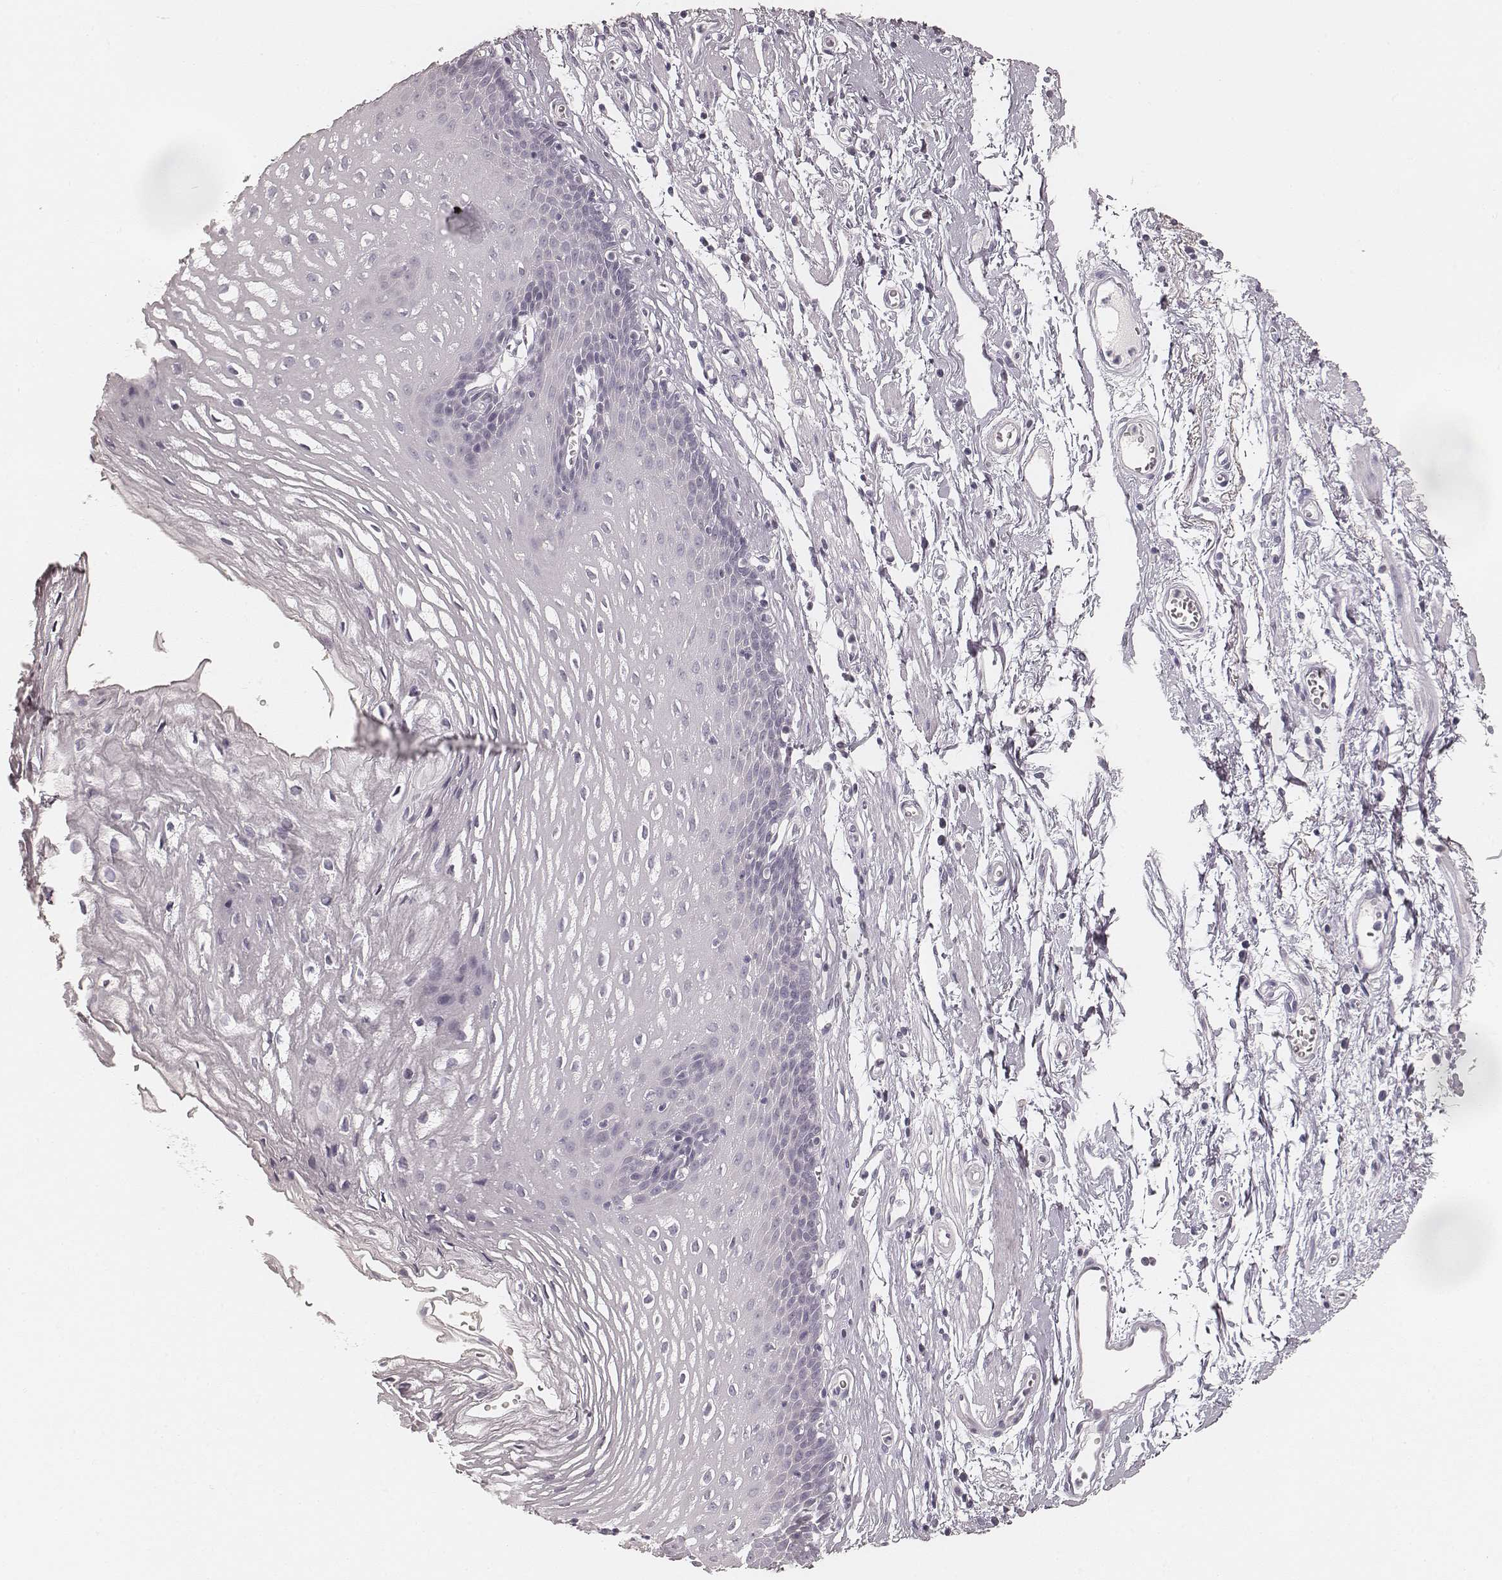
{"staining": {"intensity": "negative", "quantity": "none", "location": "none"}, "tissue": "esophagus", "cell_type": "Squamous epithelial cells", "image_type": "normal", "snomed": [{"axis": "morphology", "description": "Normal tissue, NOS"}, {"axis": "topography", "description": "Esophagus"}], "caption": "An immunohistochemistry (IHC) micrograph of benign esophagus is shown. There is no staining in squamous epithelial cells of esophagus. Brightfield microscopy of immunohistochemistry stained with DAB (brown) and hematoxylin (blue), captured at high magnification.", "gene": "HNF4G", "patient": {"sex": "male", "age": 72}}